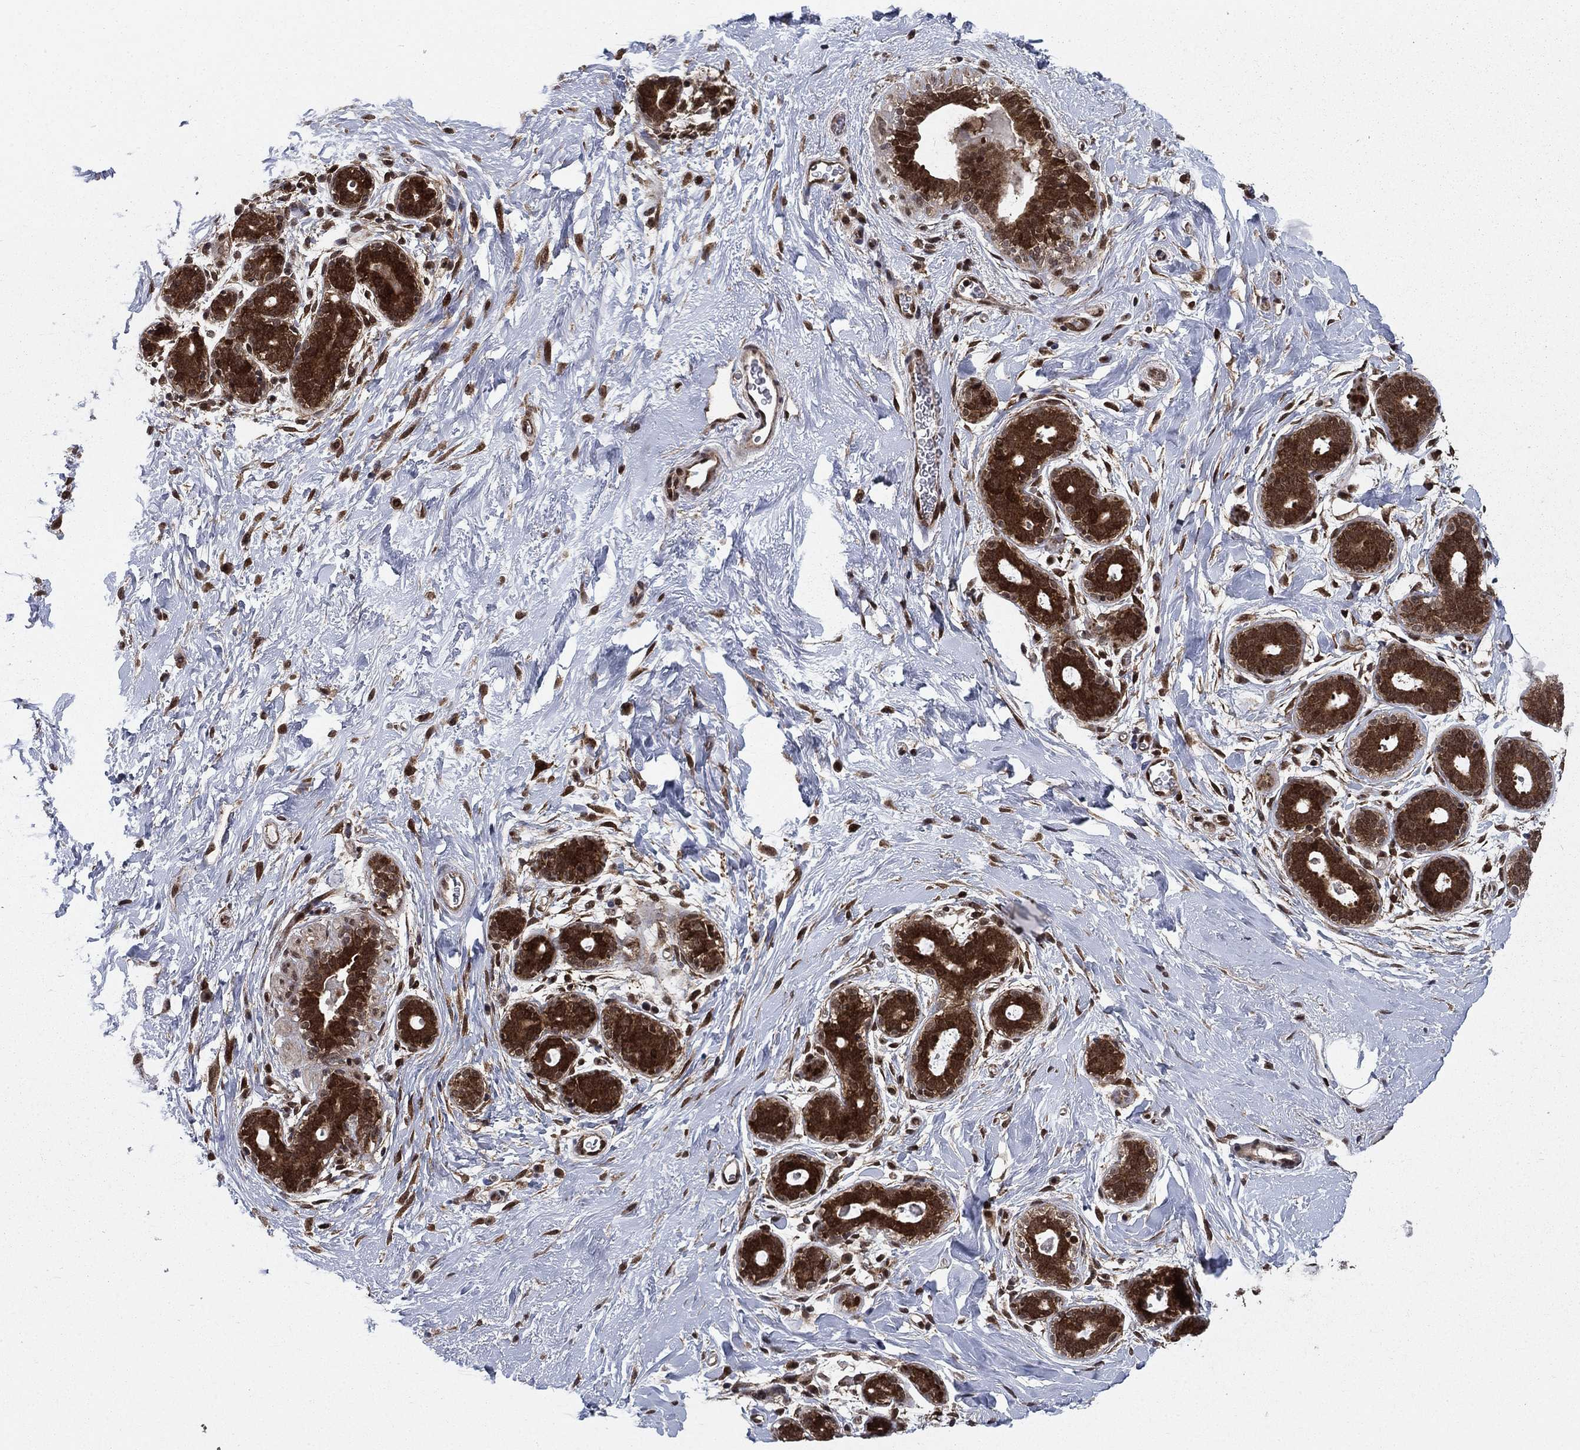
{"staining": {"intensity": "negative", "quantity": "none", "location": "none"}, "tissue": "breast", "cell_type": "Adipocytes", "image_type": "normal", "snomed": [{"axis": "morphology", "description": "Normal tissue, NOS"}, {"axis": "topography", "description": "Breast"}], "caption": "Human breast stained for a protein using IHC demonstrates no positivity in adipocytes.", "gene": "DNAJA1", "patient": {"sex": "female", "age": 43}}